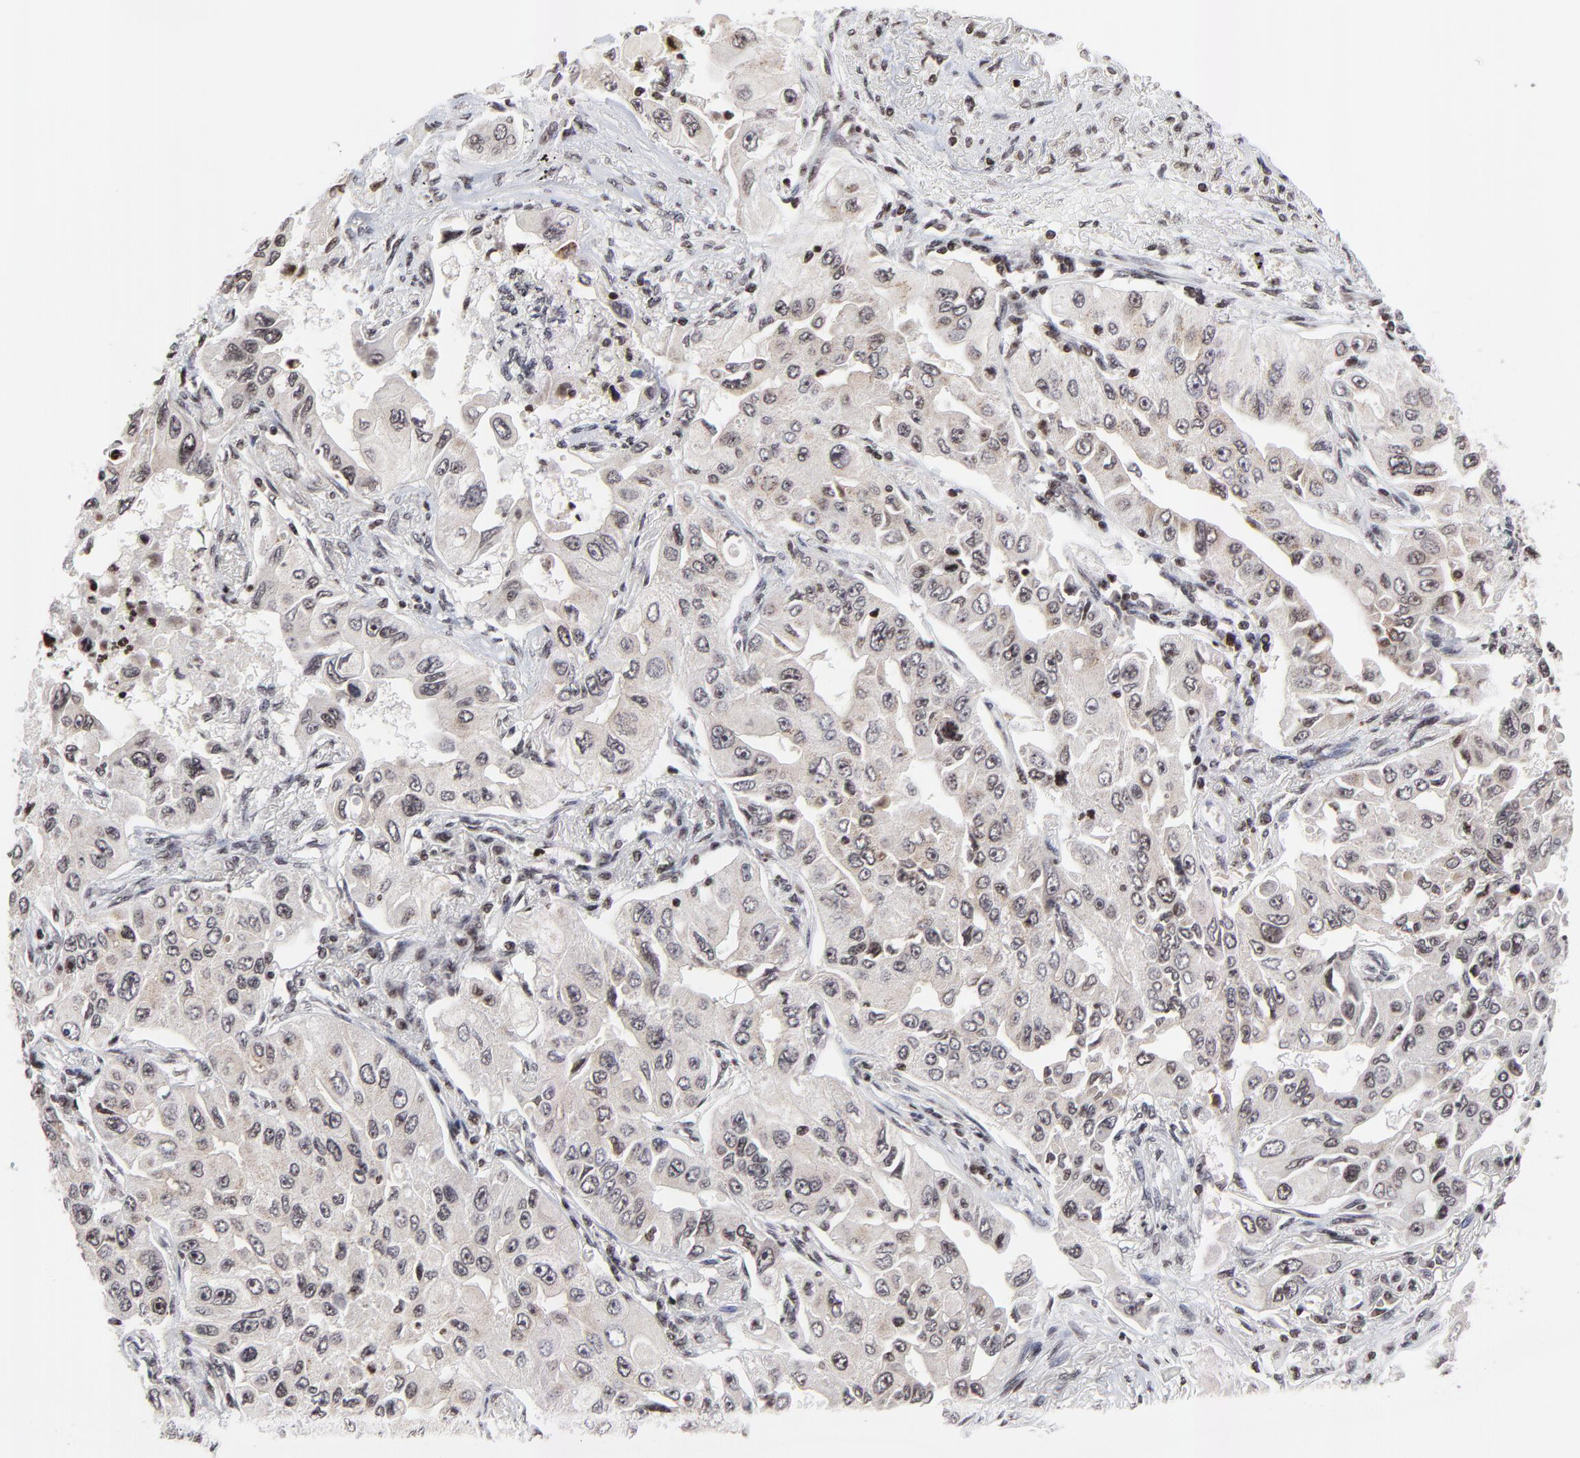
{"staining": {"intensity": "weak", "quantity": "25%-75%", "location": "cytoplasmic/membranous"}, "tissue": "lung cancer", "cell_type": "Tumor cells", "image_type": "cancer", "snomed": [{"axis": "morphology", "description": "Adenocarcinoma, NOS"}, {"axis": "topography", "description": "Lung"}], "caption": "An IHC histopathology image of tumor tissue is shown. Protein staining in brown highlights weak cytoplasmic/membranous positivity in lung cancer (adenocarcinoma) within tumor cells.", "gene": "ZNF777", "patient": {"sex": "male", "age": 84}}